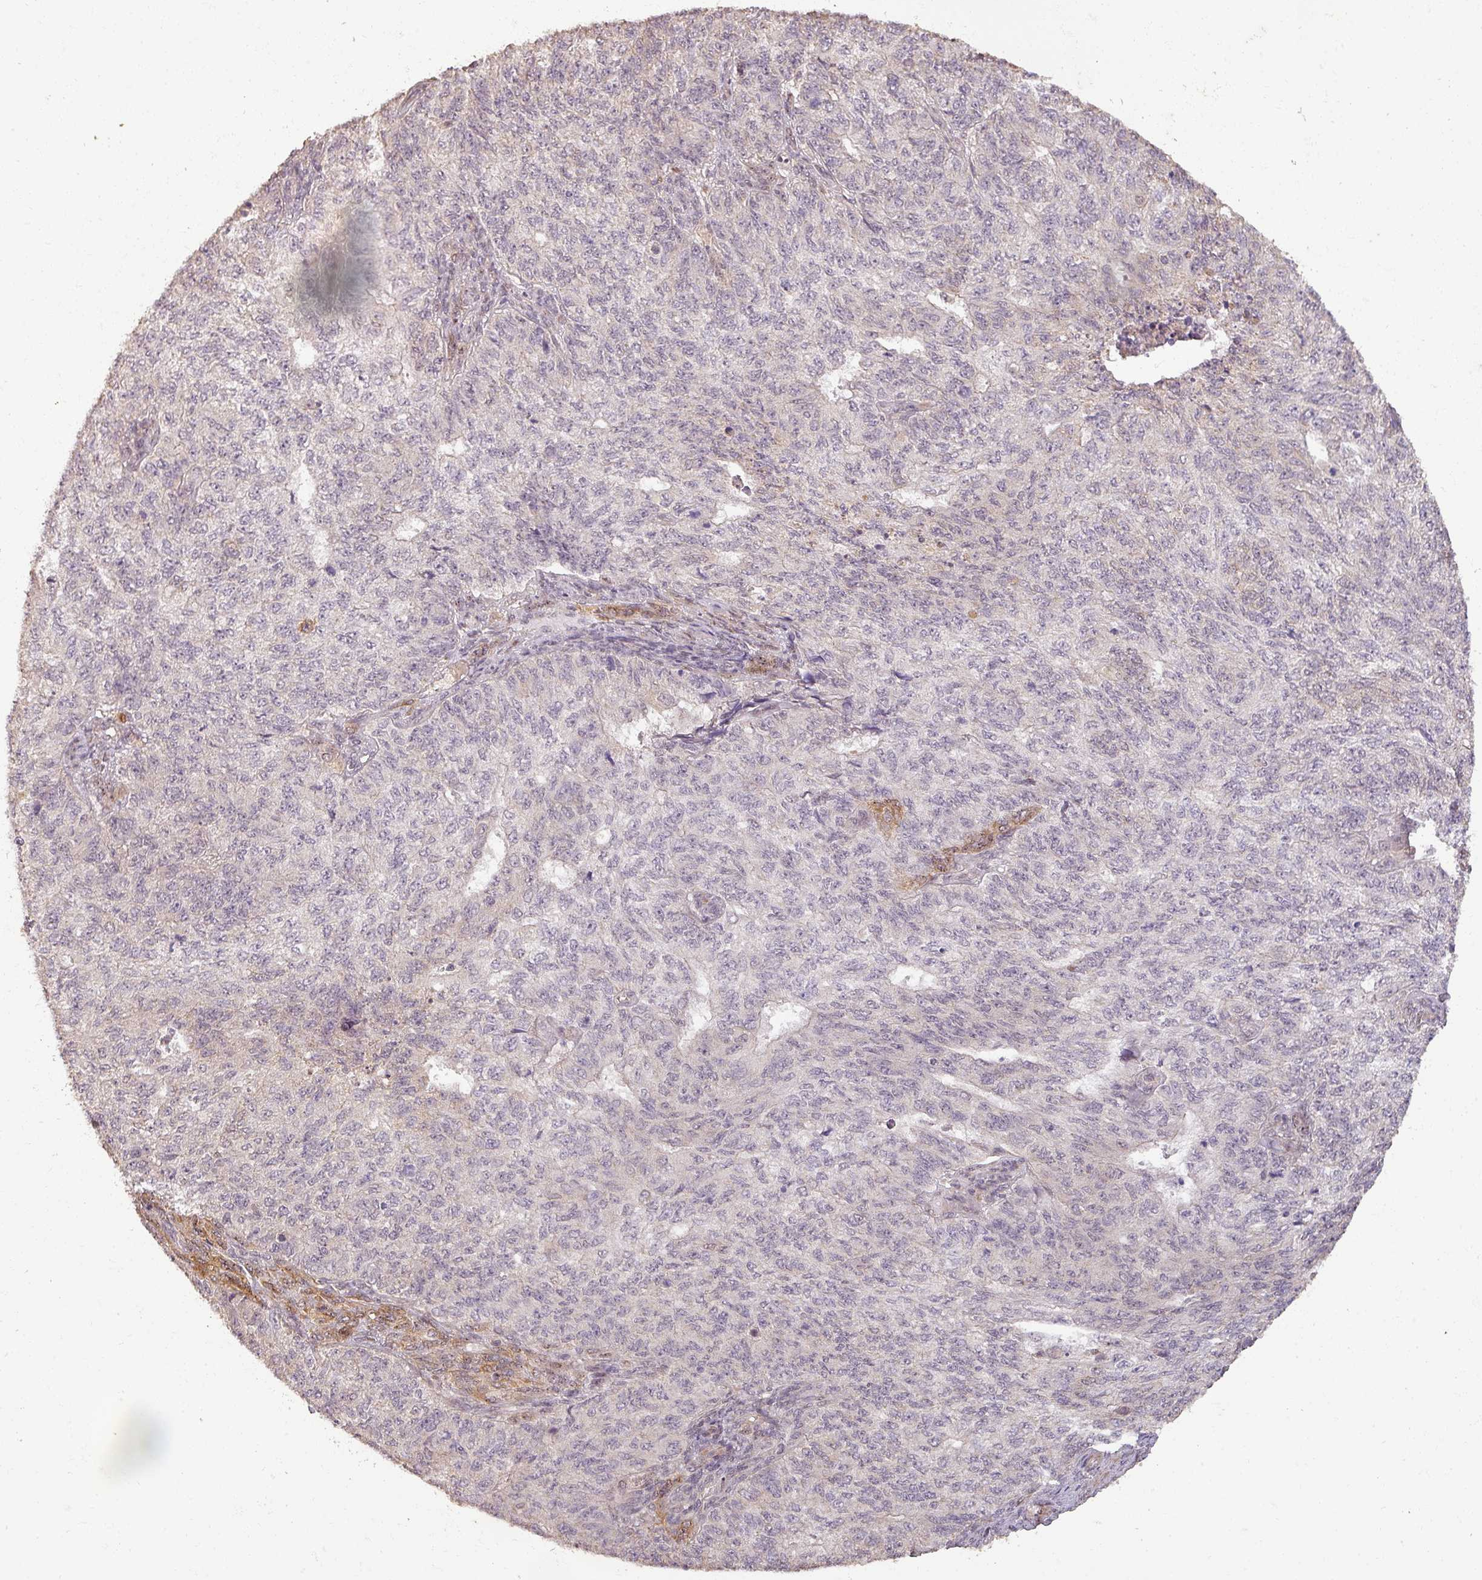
{"staining": {"intensity": "negative", "quantity": "none", "location": "none"}, "tissue": "endometrial cancer", "cell_type": "Tumor cells", "image_type": "cancer", "snomed": [{"axis": "morphology", "description": "Adenocarcinoma, NOS"}, {"axis": "topography", "description": "Endometrium"}], "caption": "High magnification brightfield microscopy of endometrial adenocarcinoma stained with DAB (3,3'-diaminobenzidine) (brown) and counterstained with hematoxylin (blue): tumor cells show no significant staining.", "gene": "BPIFB3", "patient": {"sex": "female", "age": 32}}